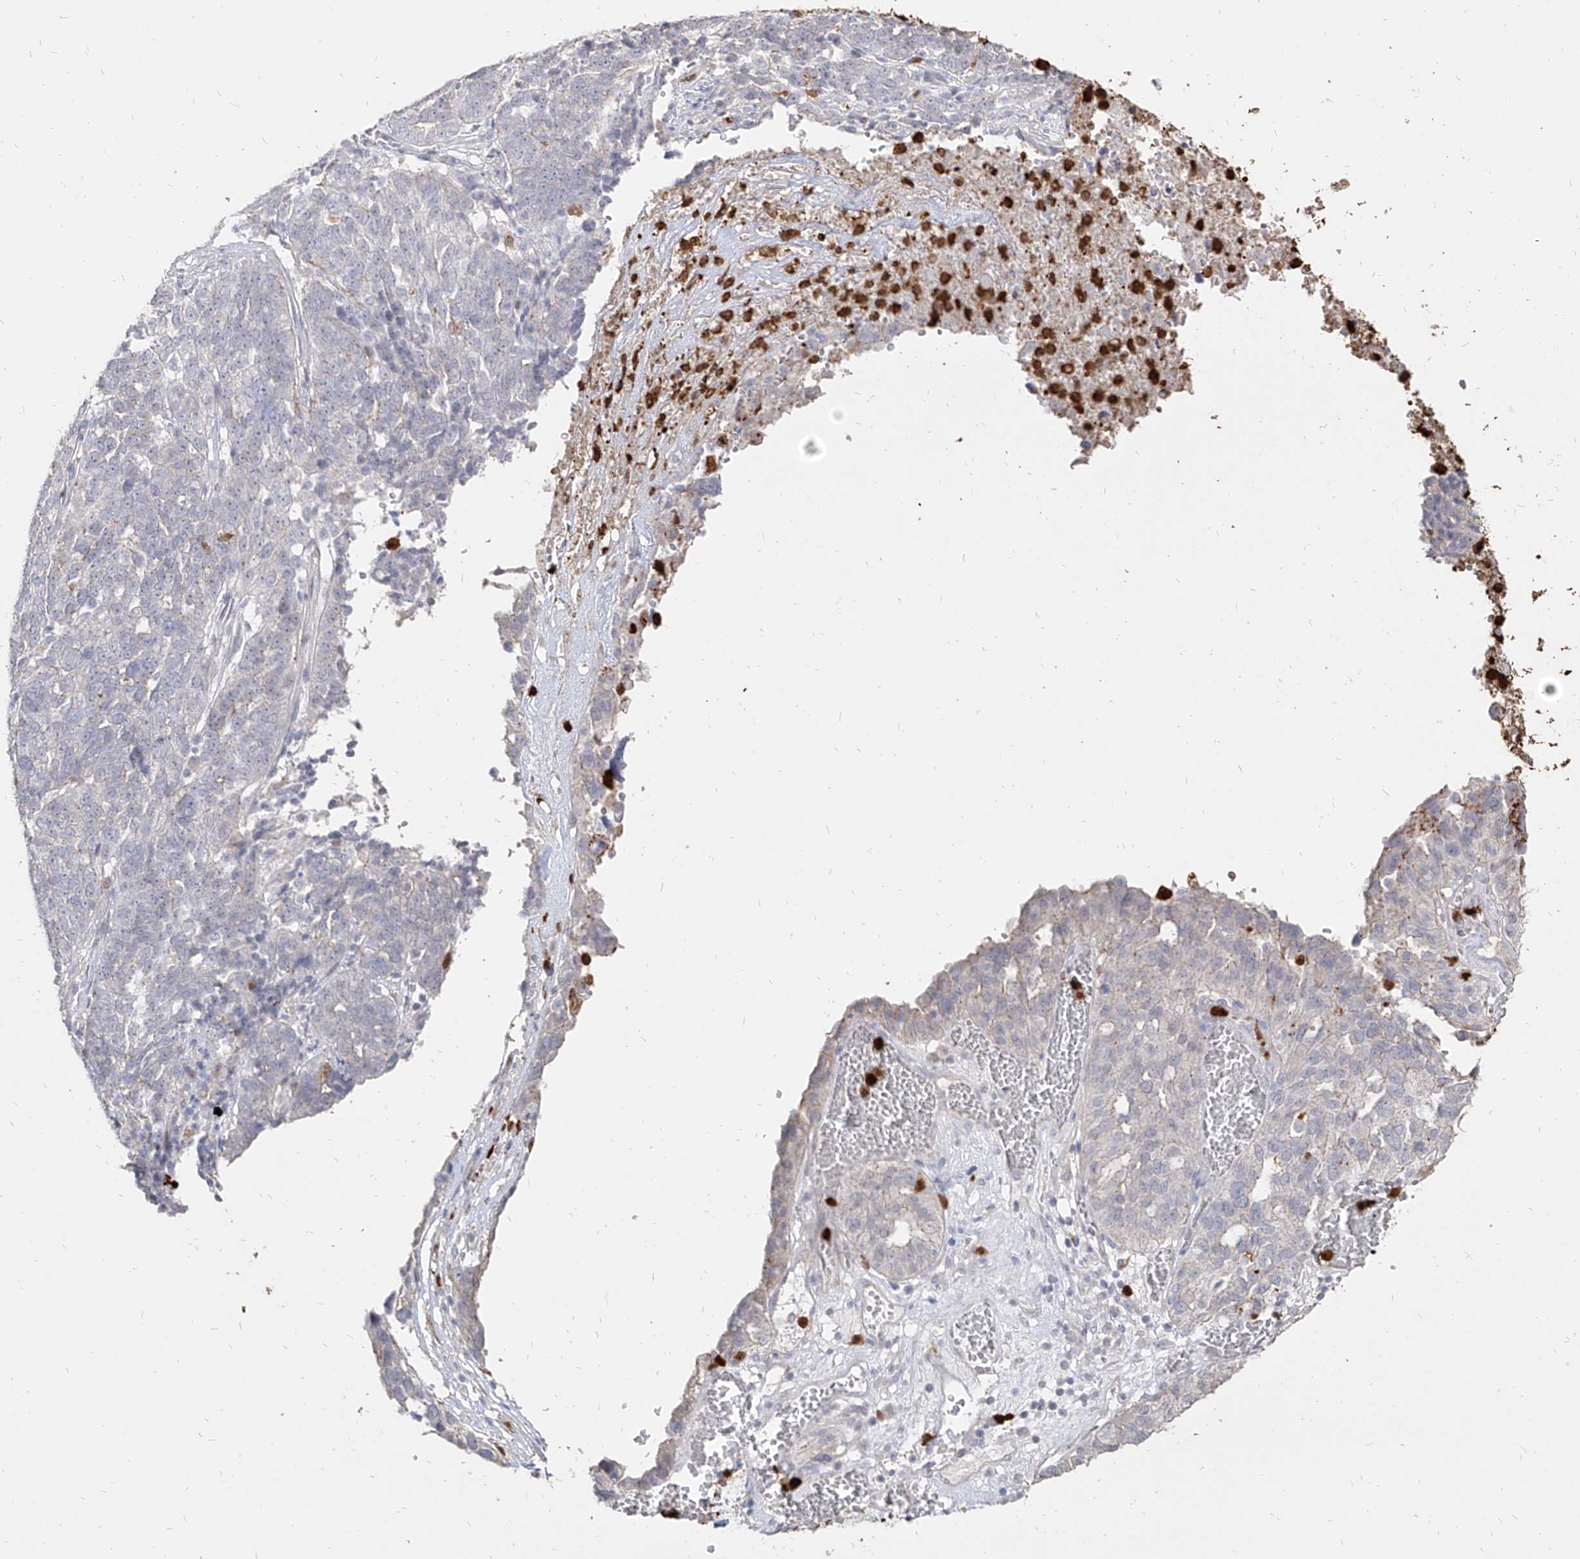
{"staining": {"intensity": "weak", "quantity": "<25%", "location": "cytoplasmic/membranous"}, "tissue": "ovarian cancer", "cell_type": "Tumor cells", "image_type": "cancer", "snomed": [{"axis": "morphology", "description": "Cystadenocarcinoma, serous, NOS"}, {"axis": "topography", "description": "Ovary"}], "caption": "The photomicrograph displays no staining of tumor cells in ovarian serous cystadenocarcinoma.", "gene": "ZNF227", "patient": {"sex": "female", "age": 59}}